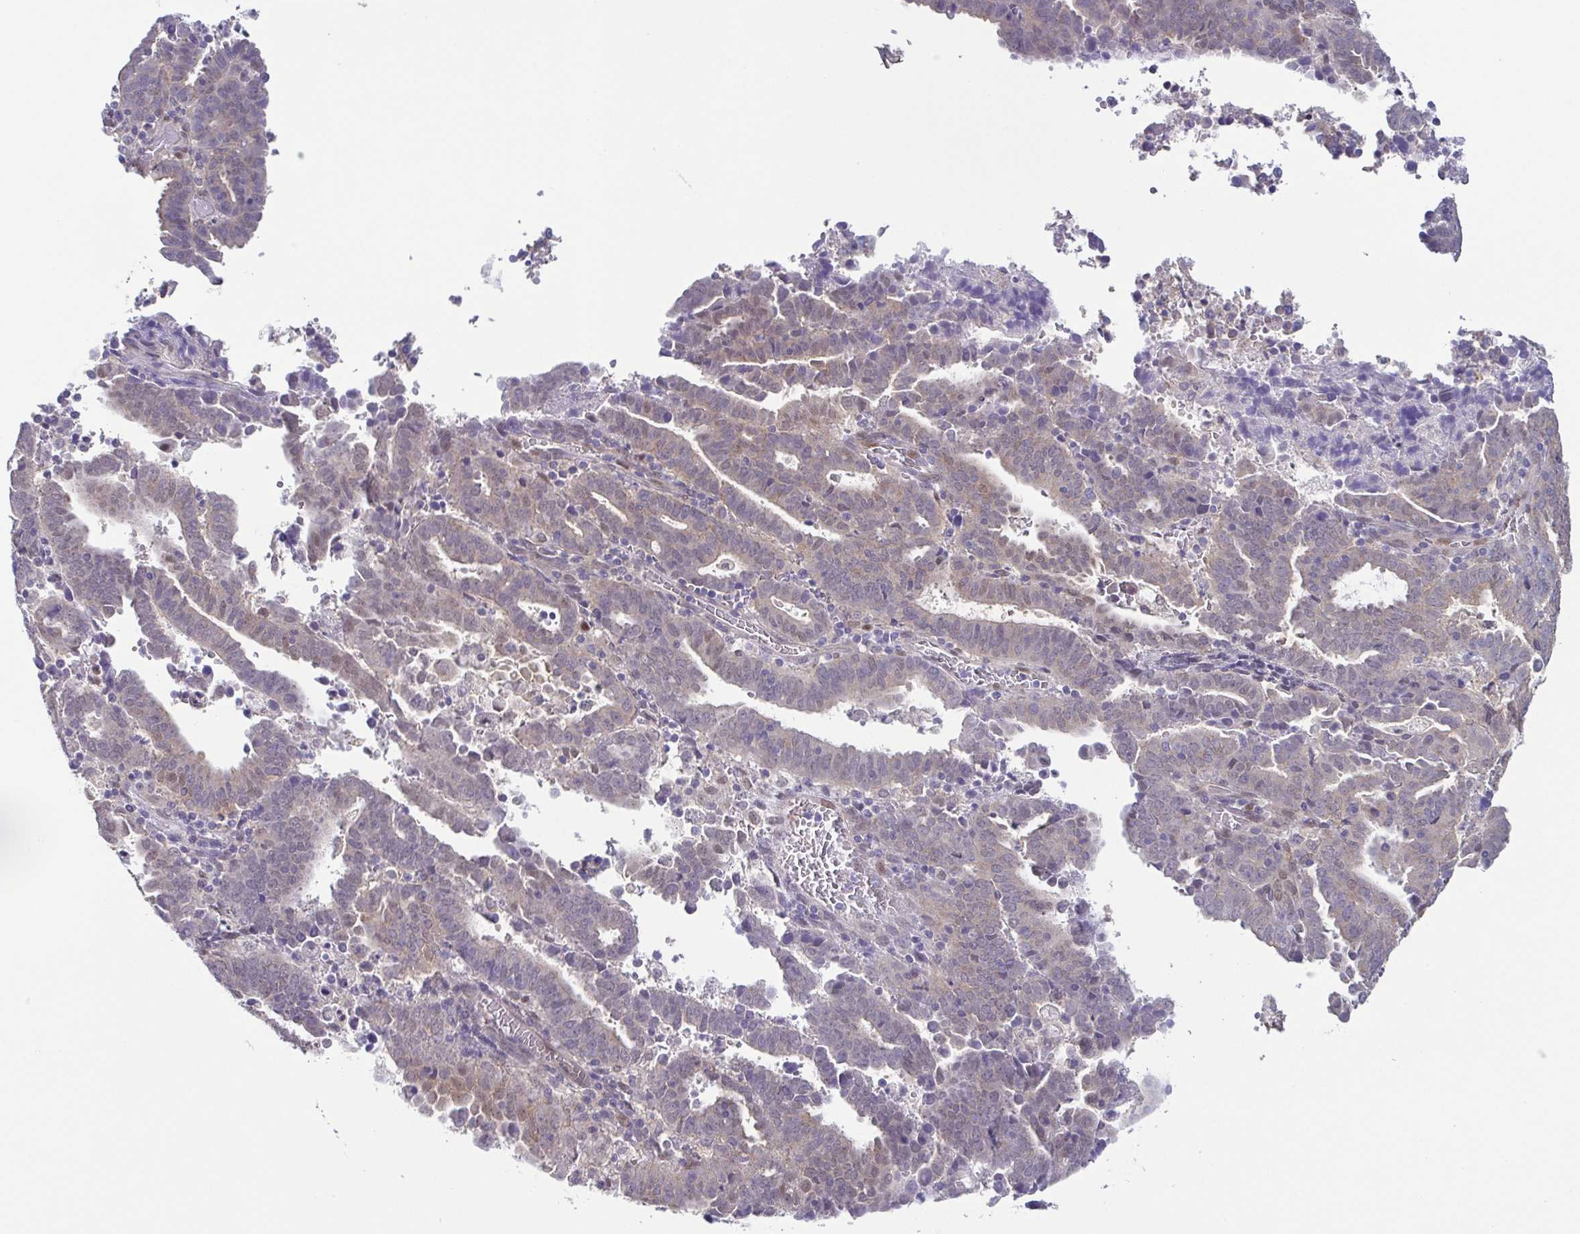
{"staining": {"intensity": "negative", "quantity": "none", "location": "none"}, "tissue": "endometrial cancer", "cell_type": "Tumor cells", "image_type": "cancer", "snomed": [{"axis": "morphology", "description": "Adenocarcinoma, NOS"}, {"axis": "topography", "description": "Uterus"}], "caption": "There is no significant expression in tumor cells of endometrial cancer. The staining was performed using DAB to visualize the protein expression in brown, while the nuclei were stained in blue with hematoxylin (Magnification: 20x).", "gene": "UBE2Q1", "patient": {"sex": "female", "age": 83}}